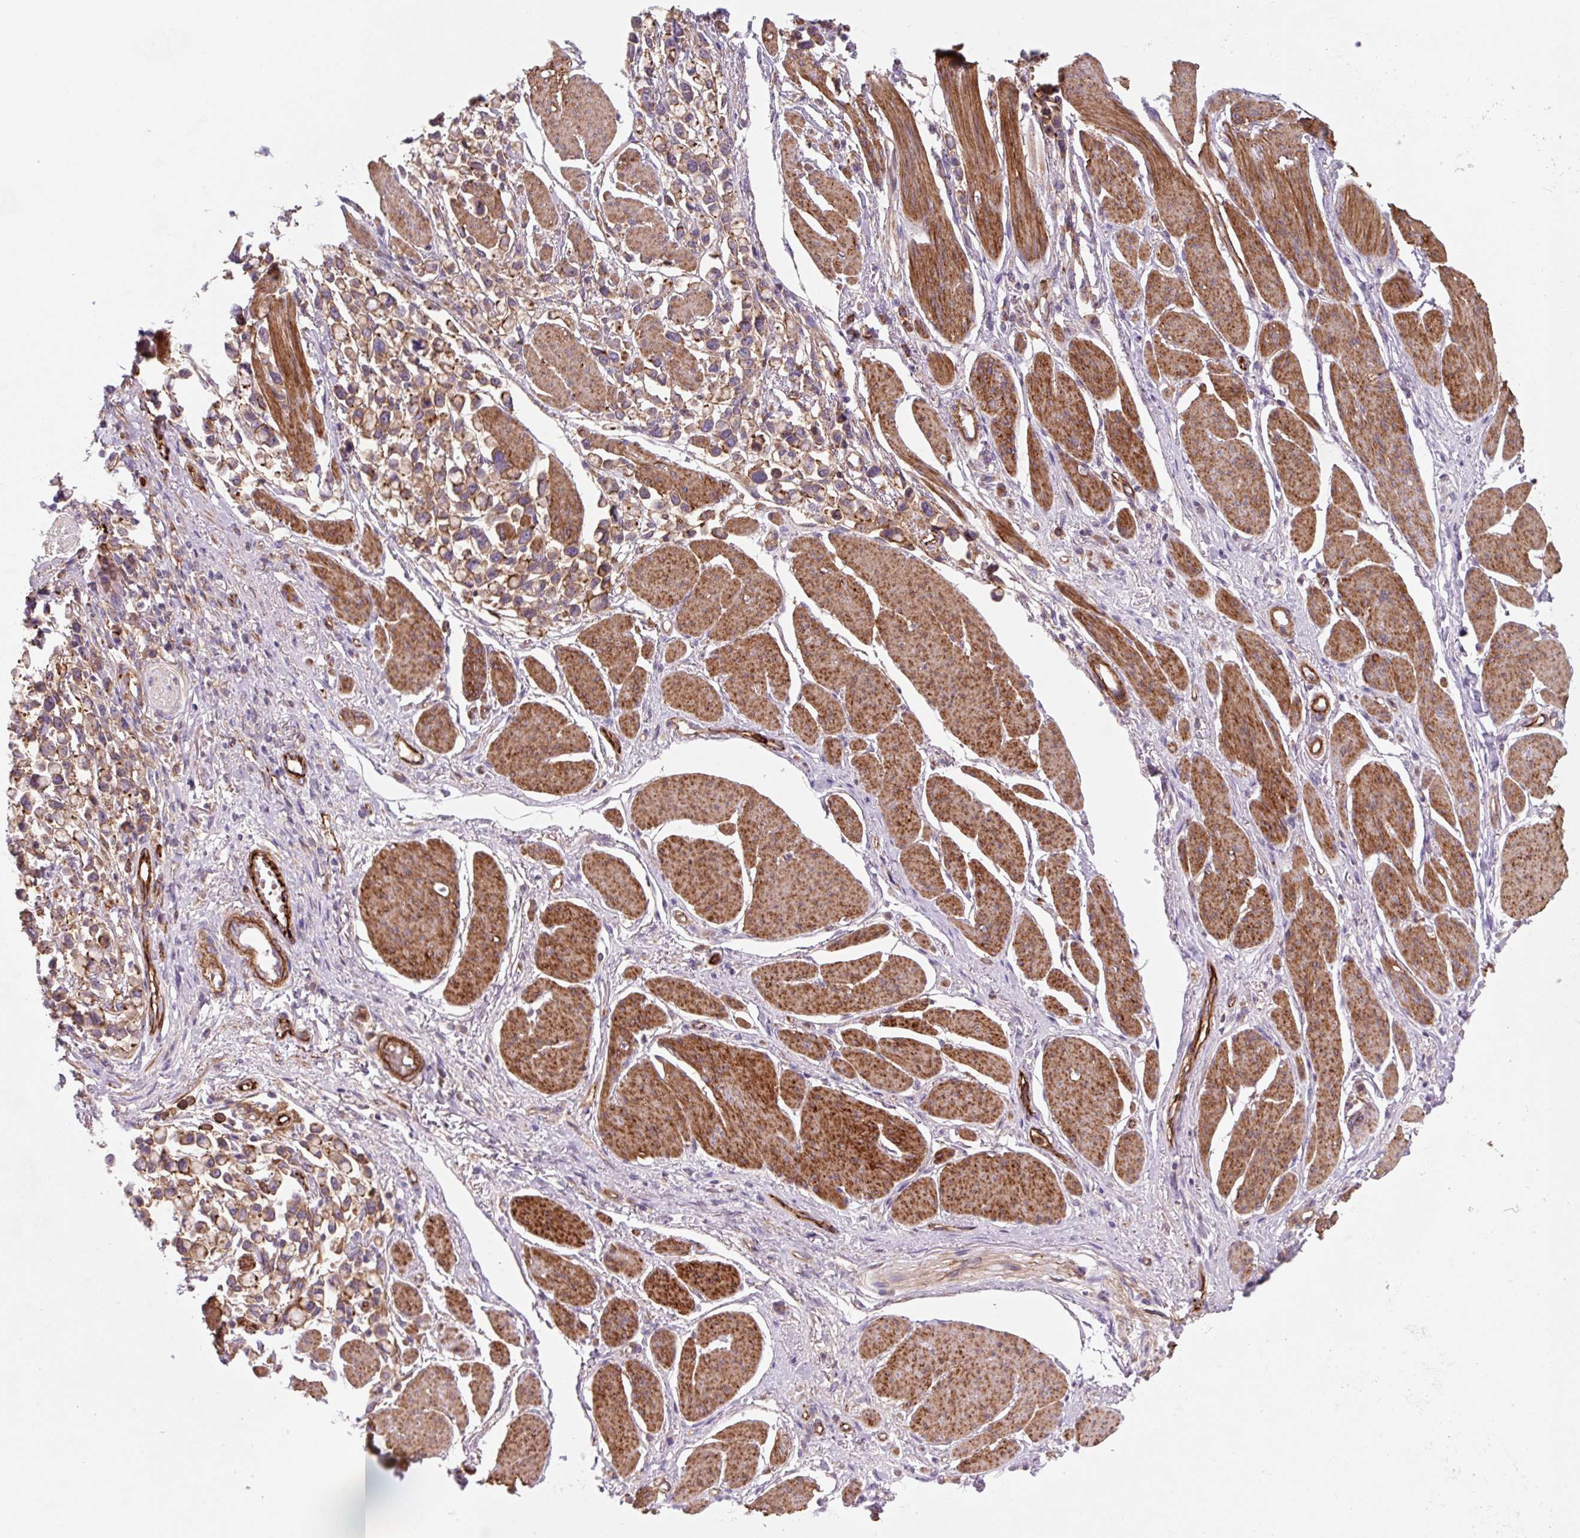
{"staining": {"intensity": "moderate", "quantity": ">75%", "location": "cytoplasmic/membranous"}, "tissue": "stomach cancer", "cell_type": "Tumor cells", "image_type": "cancer", "snomed": [{"axis": "morphology", "description": "Adenocarcinoma, NOS"}, {"axis": "topography", "description": "Stomach"}], "caption": "Adenocarcinoma (stomach) tissue exhibits moderate cytoplasmic/membranous positivity in about >75% of tumor cells", "gene": "DHFR2", "patient": {"sex": "female", "age": 81}}